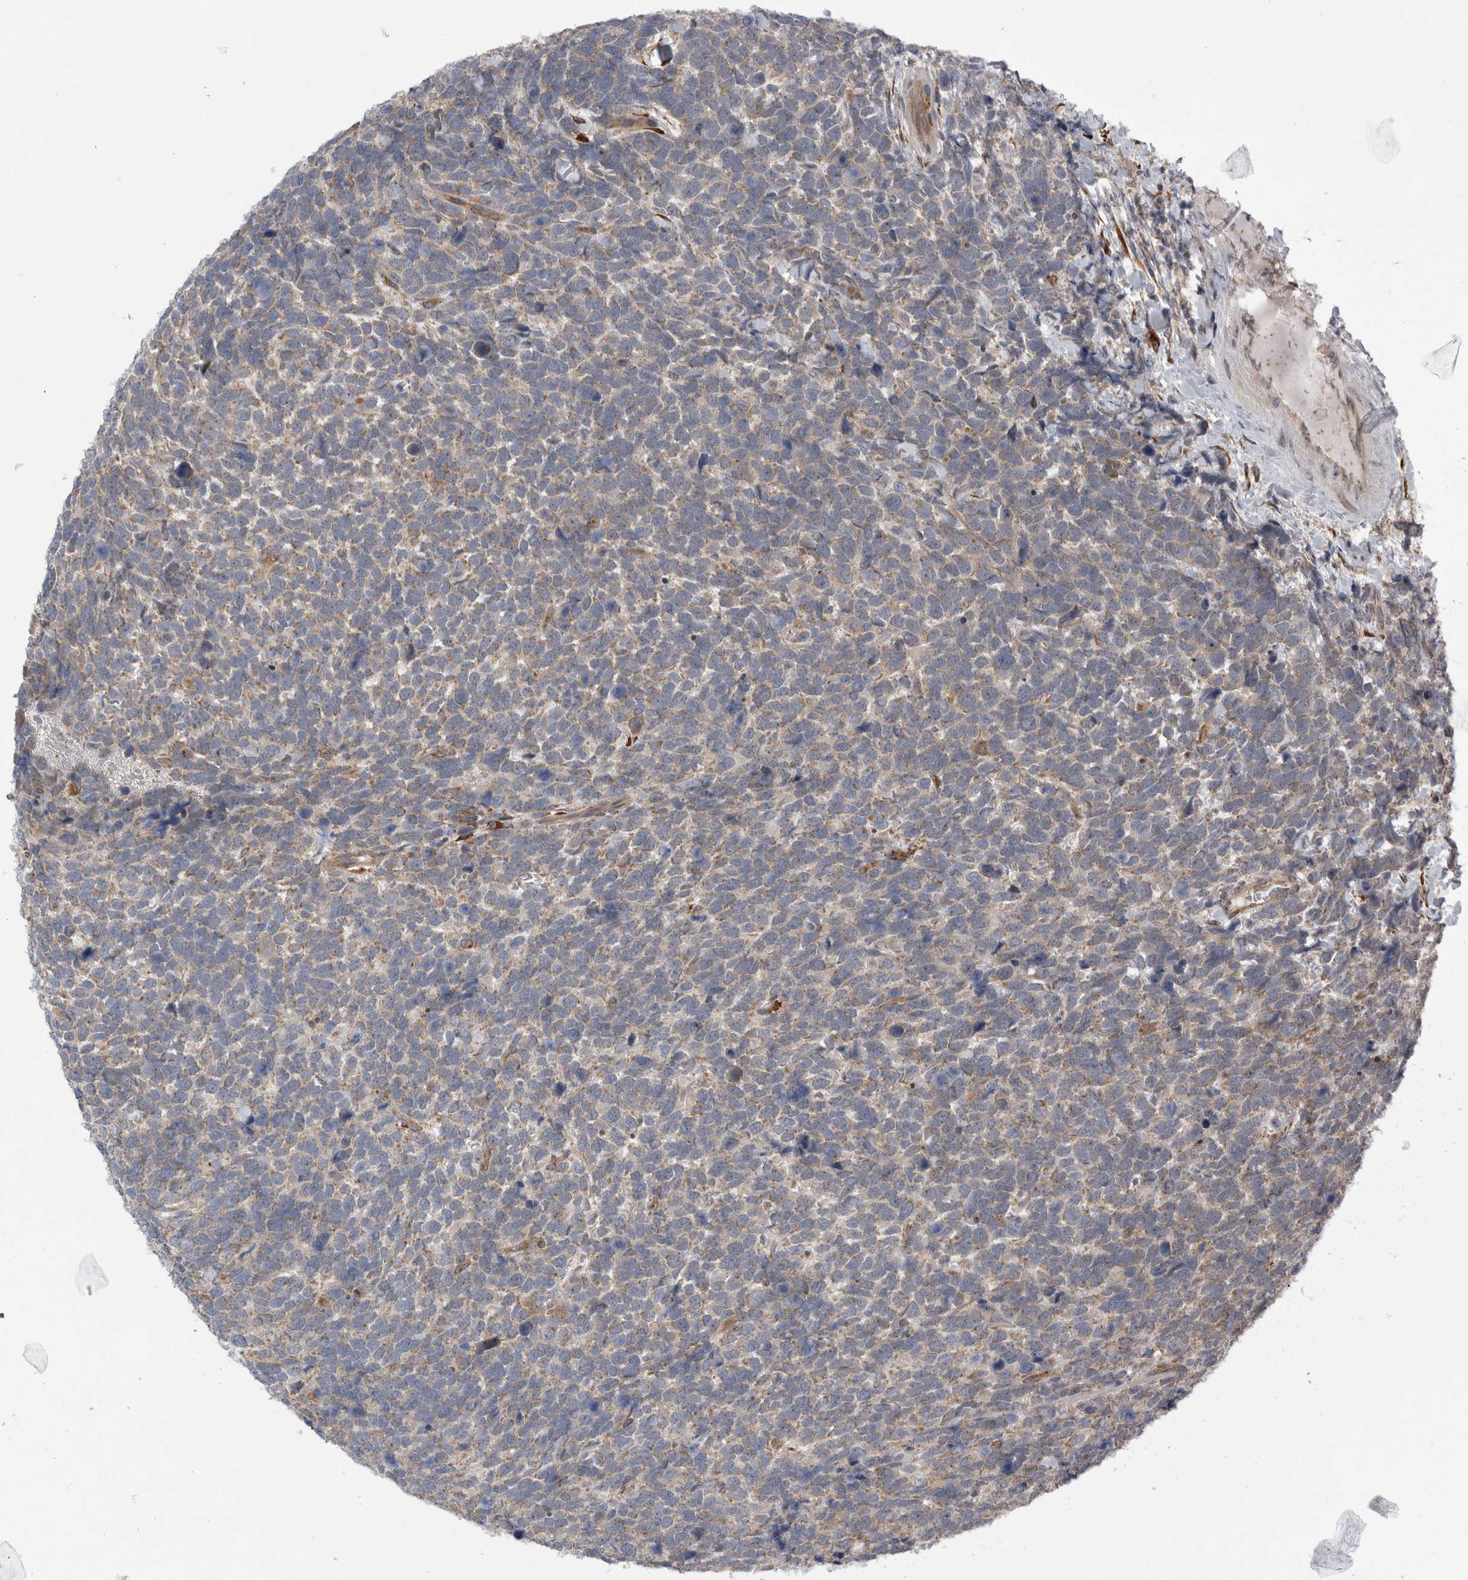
{"staining": {"intensity": "weak", "quantity": "25%-75%", "location": "cytoplasmic/membranous"}, "tissue": "urothelial cancer", "cell_type": "Tumor cells", "image_type": "cancer", "snomed": [{"axis": "morphology", "description": "Urothelial carcinoma, High grade"}, {"axis": "topography", "description": "Urinary bladder"}], "caption": "The photomicrograph shows immunohistochemical staining of urothelial carcinoma (high-grade). There is weak cytoplasmic/membranous expression is seen in approximately 25%-75% of tumor cells.", "gene": "ARHGAP29", "patient": {"sex": "female", "age": 82}}